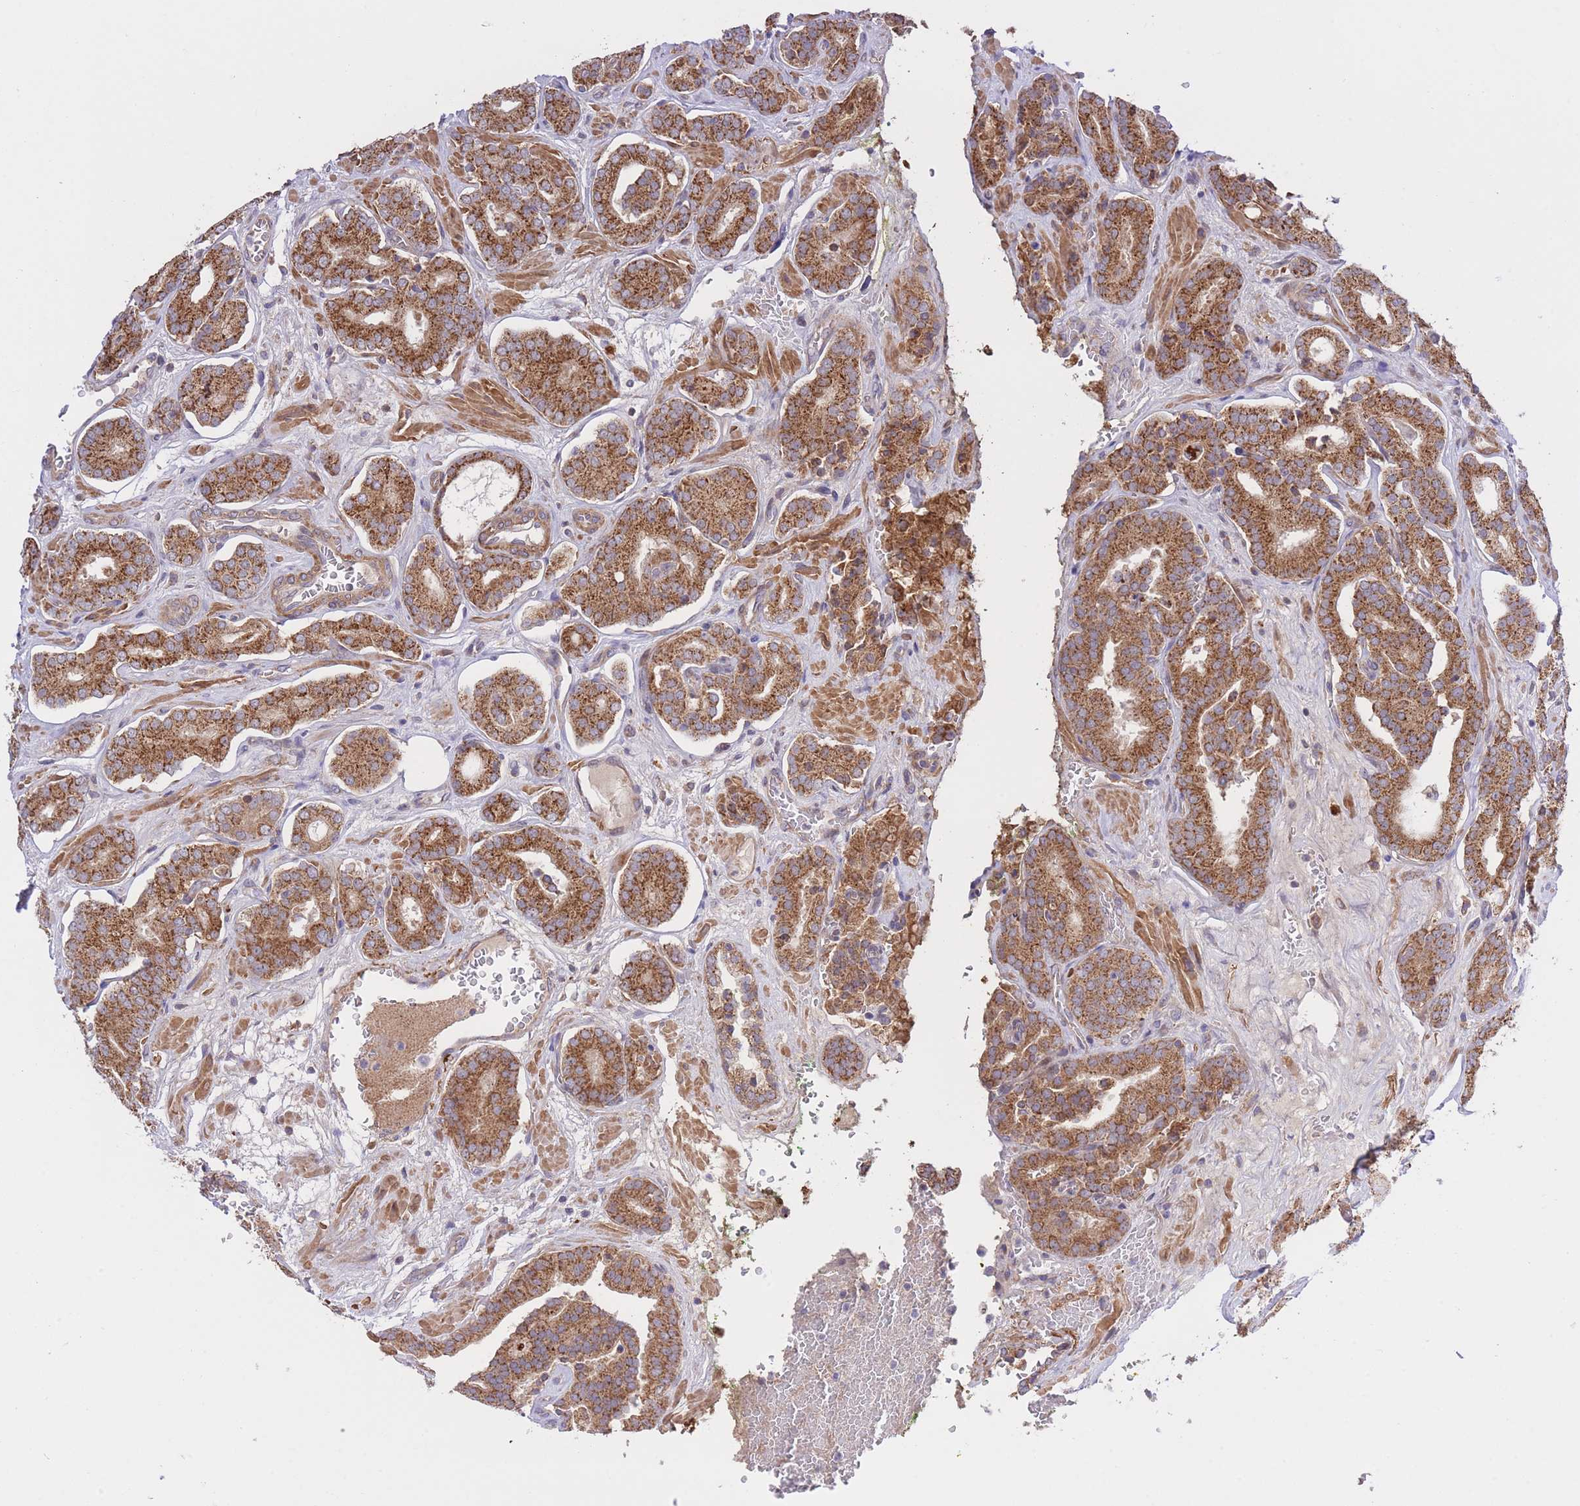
{"staining": {"intensity": "strong", "quantity": ">75%", "location": "cytoplasmic/membranous"}, "tissue": "prostate cancer", "cell_type": "Tumor cells", "image_type": "cancer", "snomed": [{"axis": "morphology", "description": "Adenocarcinoma, High grade"}, {"axis": "topography", "description": "Prostate"}], "caption": "The immunohistochemical stain shows strong cytoplasmic/membranous staining in tumor cells of adenocarcinoma (high-grade) (prostate) tissue.", "gene": "ATP13A2", "patient": {"sex": "male", "age": 66}}